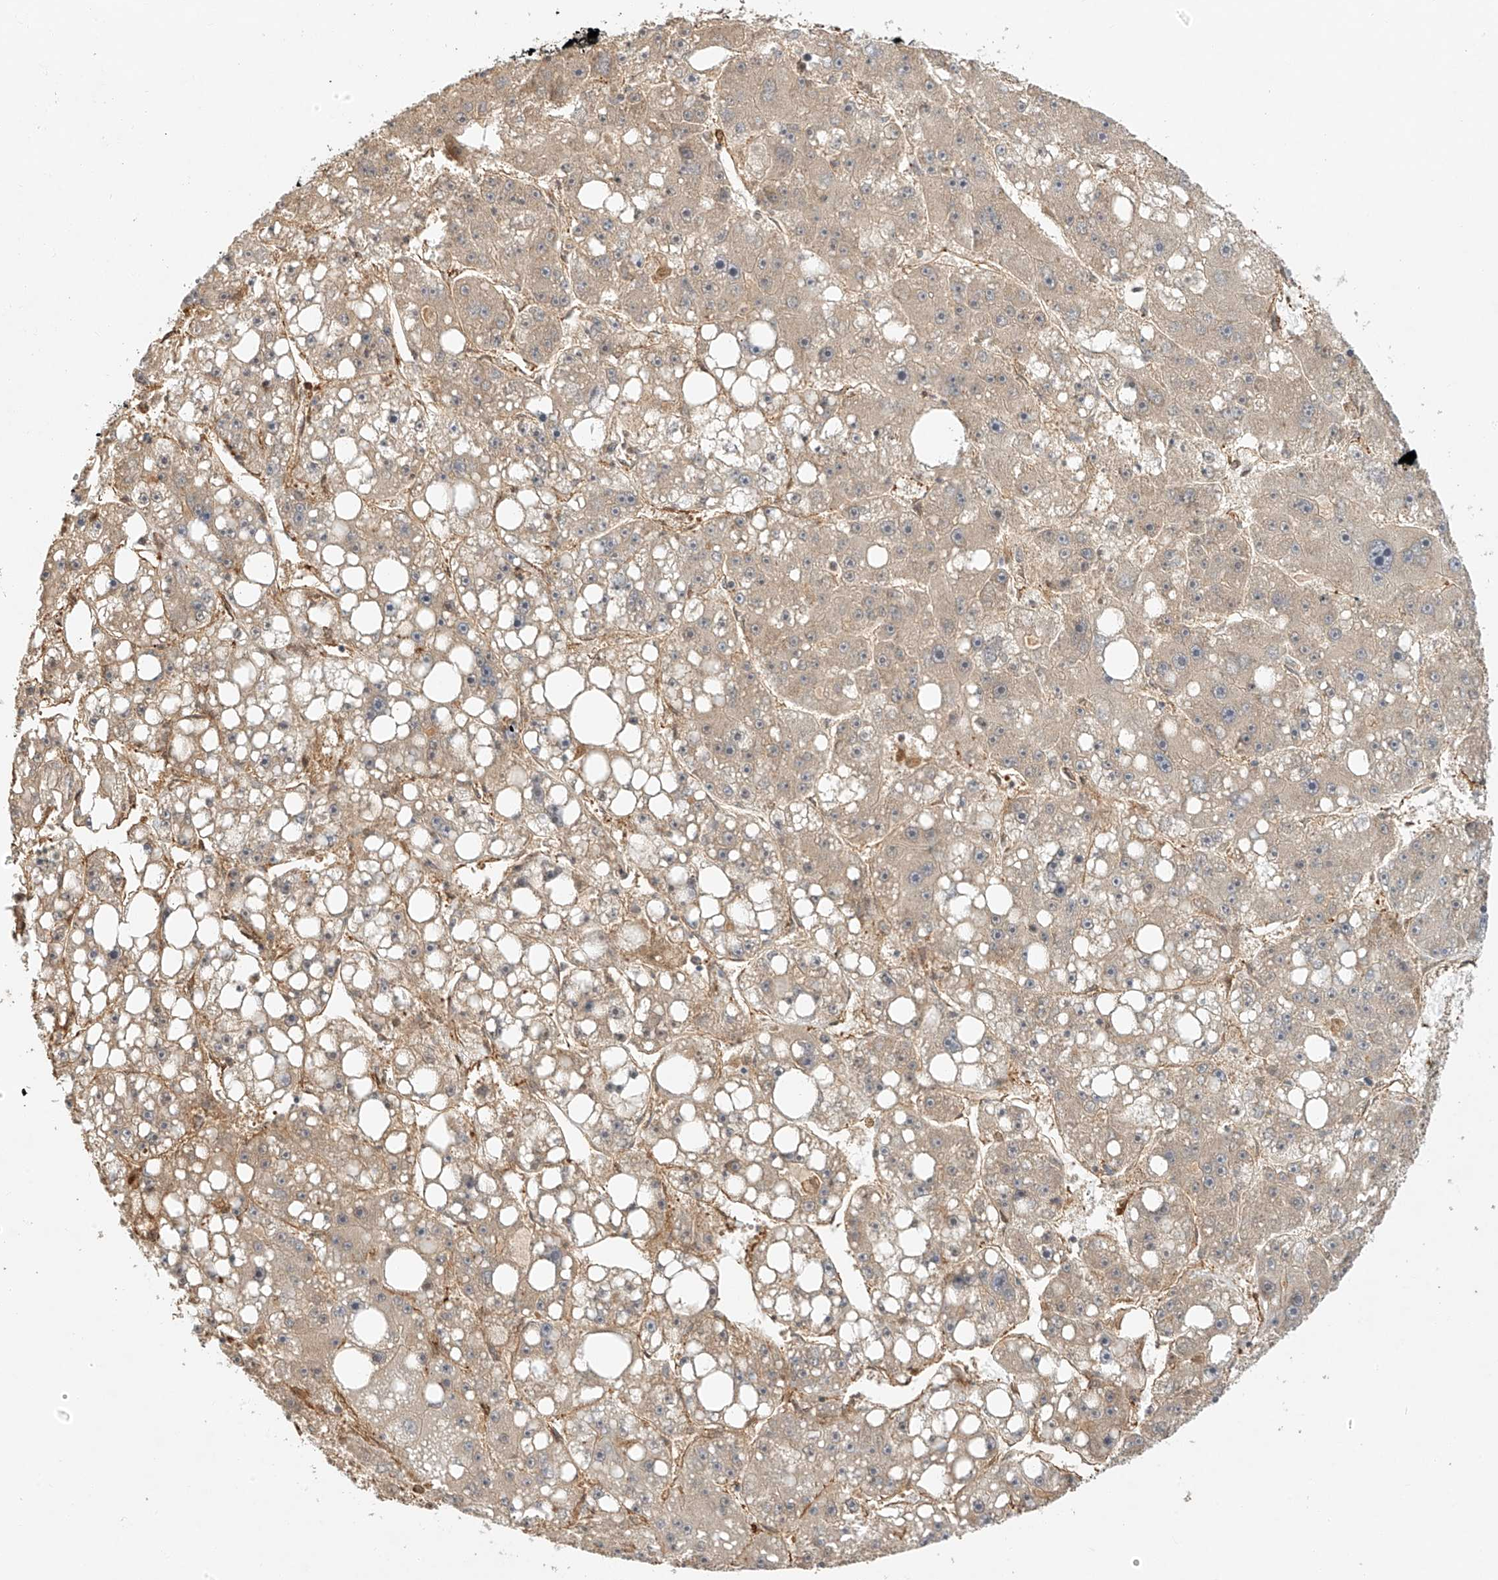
{"staining": {"intensity": "weak", "quantity": "25%-75%", "location": "cytoplasmic/membranous"}, "tissue": "liver cancer", "cell_type": "Tumor cells", "image_type": "cancer", "snomed": [{"axis": "morphology", "description": "Carcinoma, Hepatocellular, NOS"}, {"axis": "topography", "description": "Liver"}], "caption": "Liver hepatocellular carcinoma tissue reveals weak cytoplasmic/membranous expression in about 25%-75% of tumor cells", "gene": "CSMD3", "patient": {"sex": "female", "age": 61}}